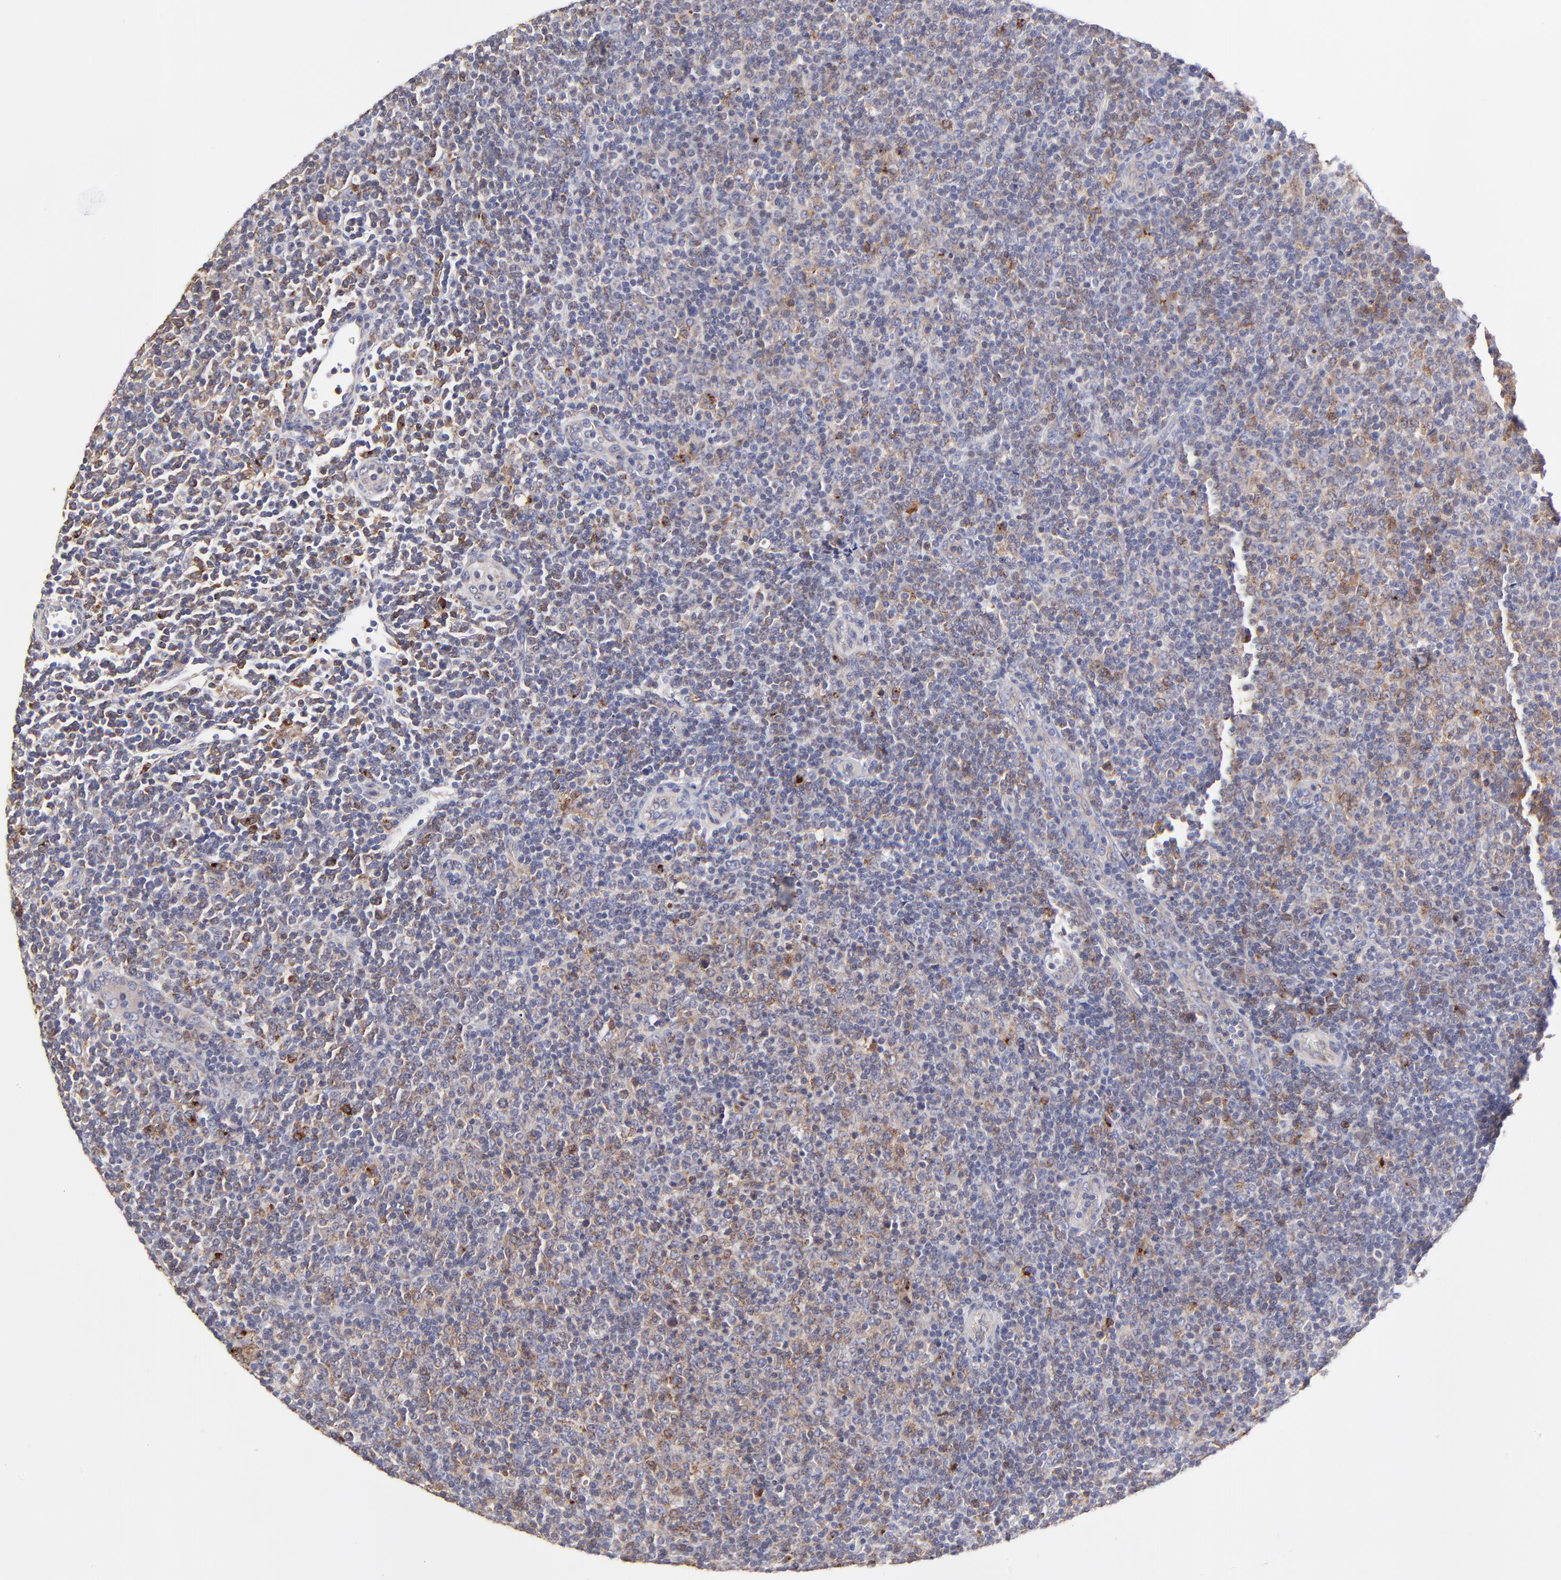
{"staining": {"intensity": "moderate", "quantity": "25%-75%", "location": "cytoplasmic/membranous"}, "tissue": "lymphoma", "cell_type": "Tumor cells", "image_type": "cancer", "snomed": [{"axis": "morphology", "description": "Malignant lymphoma, non-Hodgkin's type, Low grade"}, {"axis": "topography", "description": "Lymph node"}], "caption": "A medium amount of moderate cytoplasmic/membranous positivity is appreciated in about 25%-75% of tumor cells in lymphoma tissue.", "gene": "GCSAM", "patient": {"sex": "male", "age": 70}}